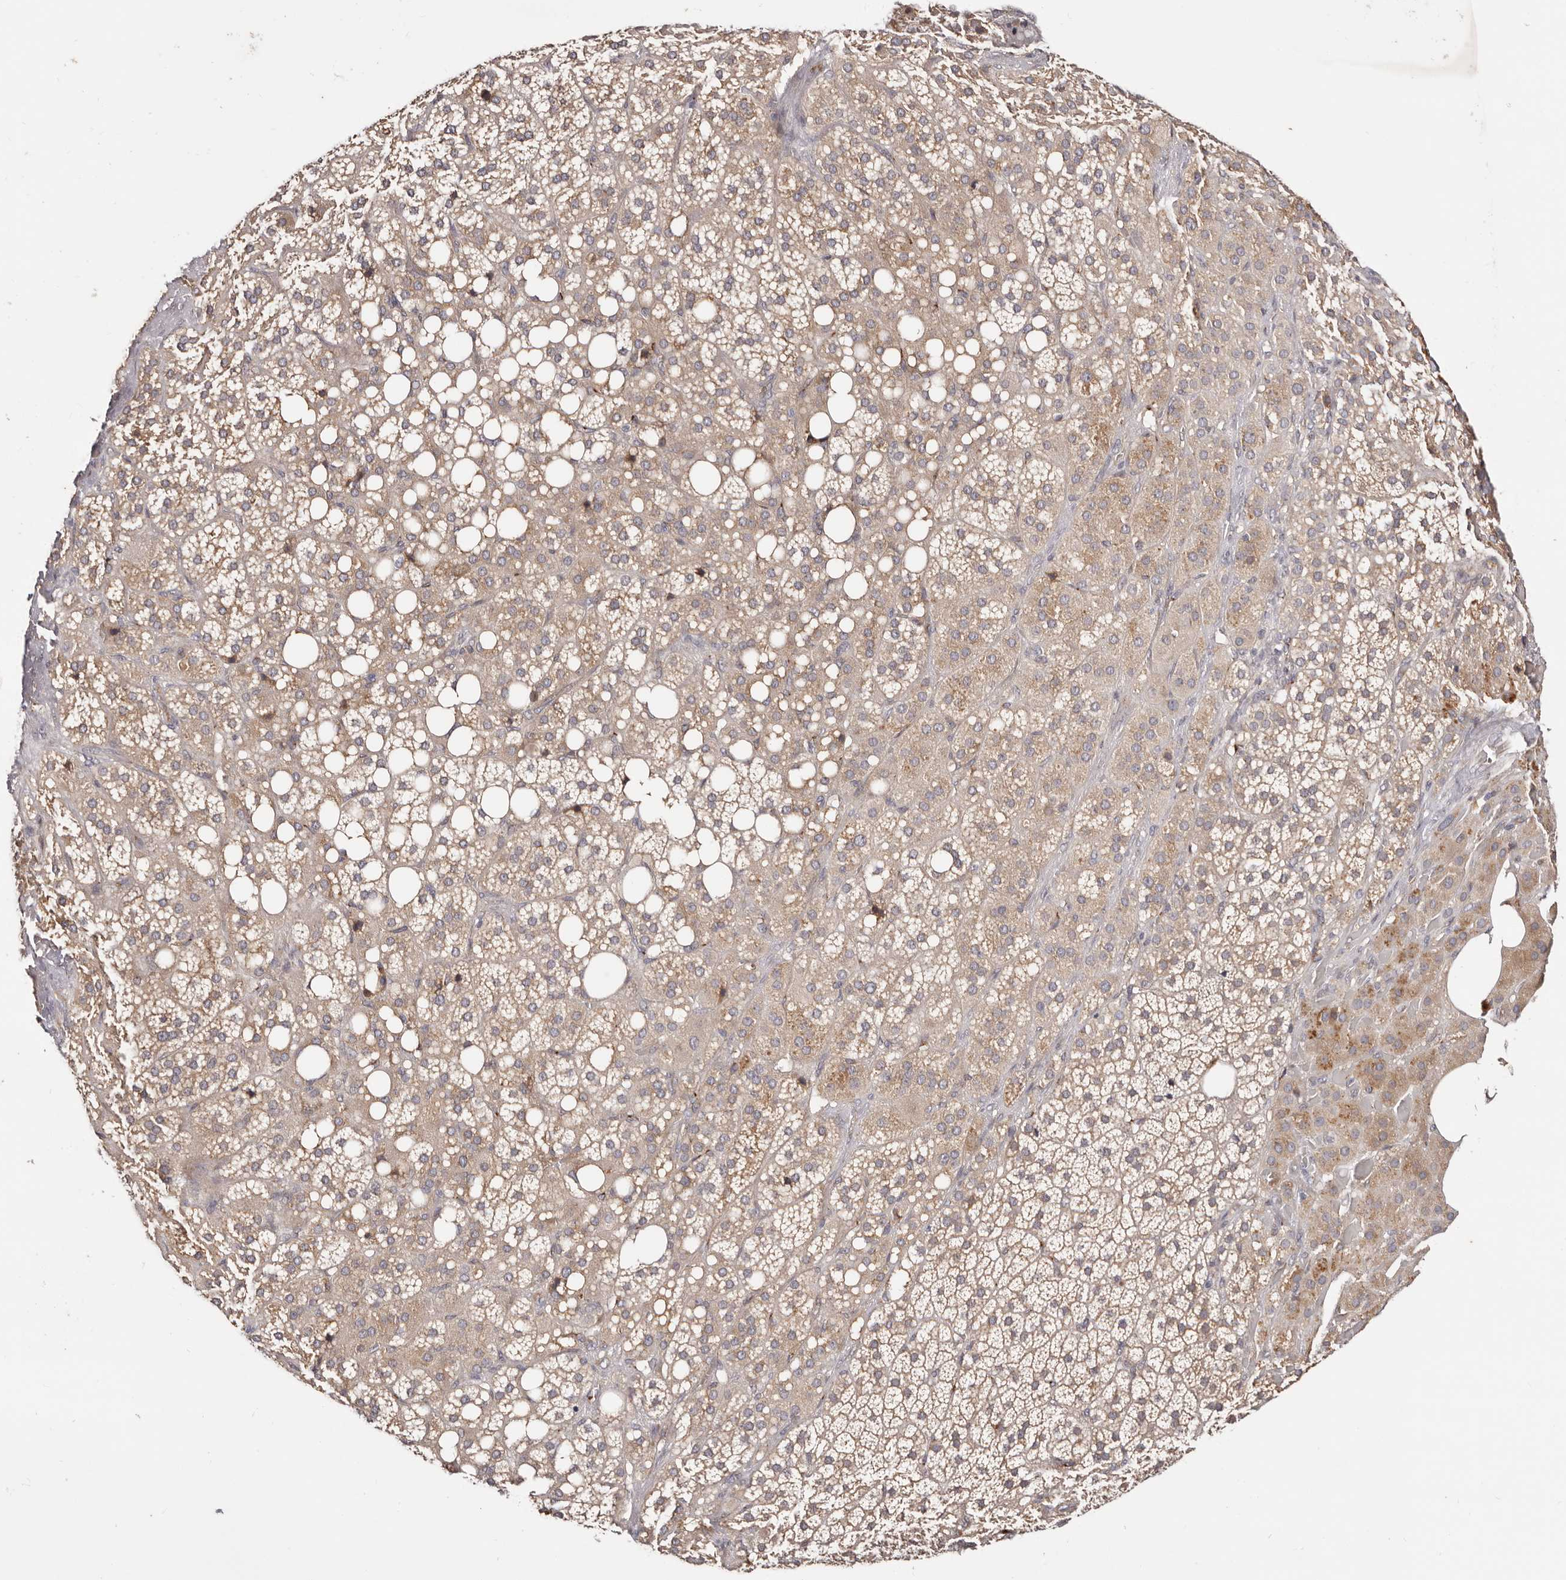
{"staining": {"intensity": "moderate", "quantity": ">75%", "location": "cytoplasmic/membranous"}, "tissue": "adrenal gland", "cell_type": "Glandular cells", "image_type": "normal", "snomed": [{"axis": "morphology", "description": "Normal tissue, NOS"}, {"axis": "topography", "description": "Adrenal gland"}], "caption": "Adrenal gland stained with DAB immunohistochemistry (IHC) exhibits medium levels of moderate cytoplasmic/membranous staining in about >75% of glandular cells. The staining was performed using DAB to visualize the protein expression in brown, while the nuclei were stained in blue with hematoxylin (Magnification: 20x).", "gene": "DACT2", "patient": {"sex": "female", "age": 59}}